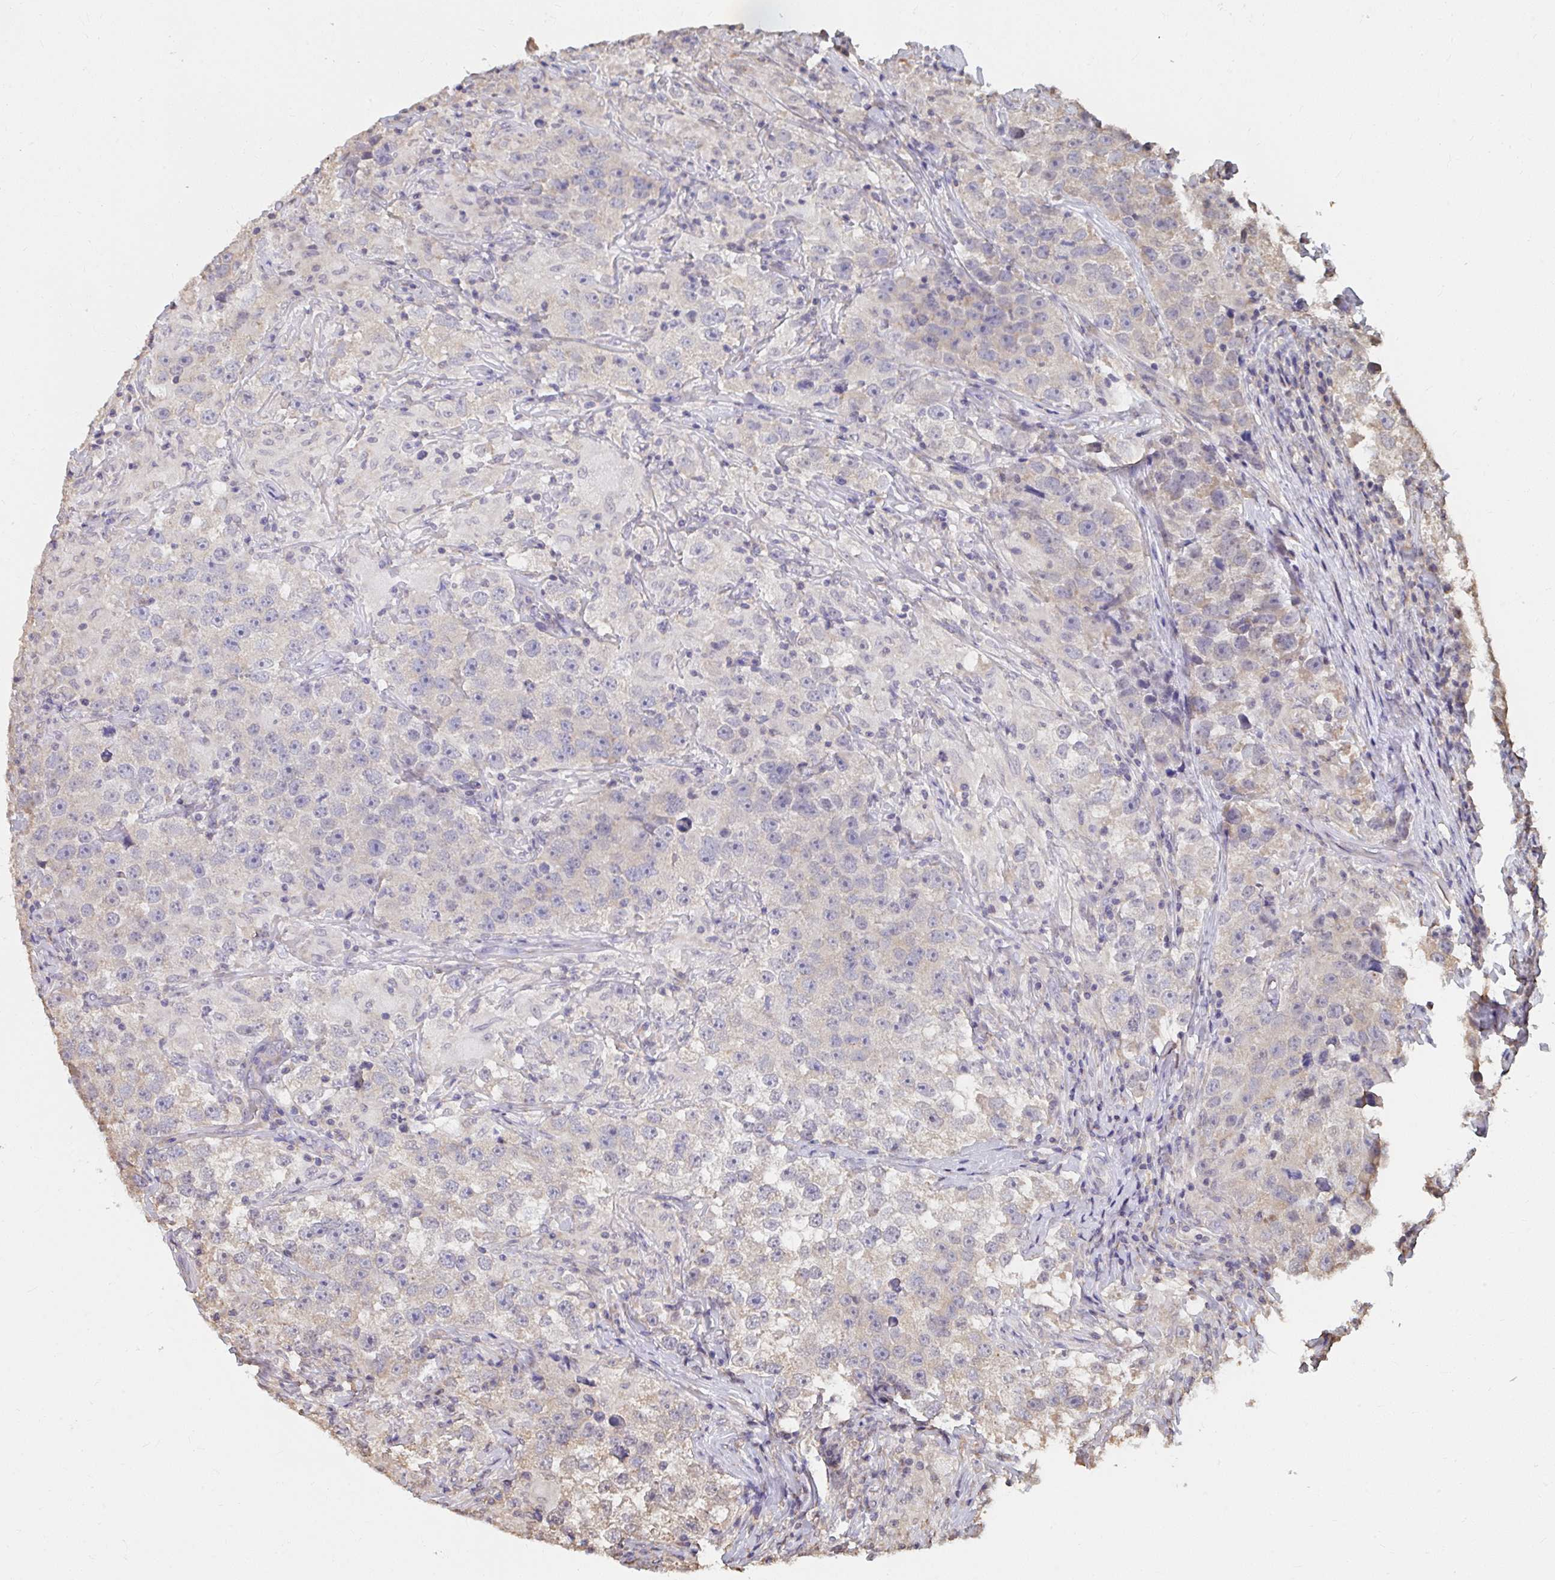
{"staining": {"intensity": "negative", "quantity": "none", "location": "none"}, "tissue": "testis cancer", "cell_type": "Tumor cells", "image_type": "cancer", "snomed": [{"axis": "morphology", "description": "Seminoma, NOS"}, {"axis": "topography", "description": "Testis"}], "caption": "DAB (3,3'-diaminobenzidine) immunohistochemical staining of seminoma (testis) exhibits no significant staining in tumor cells.", "gene": "SYNCRIP", "patient": {"sex": "male", "age": 46}}